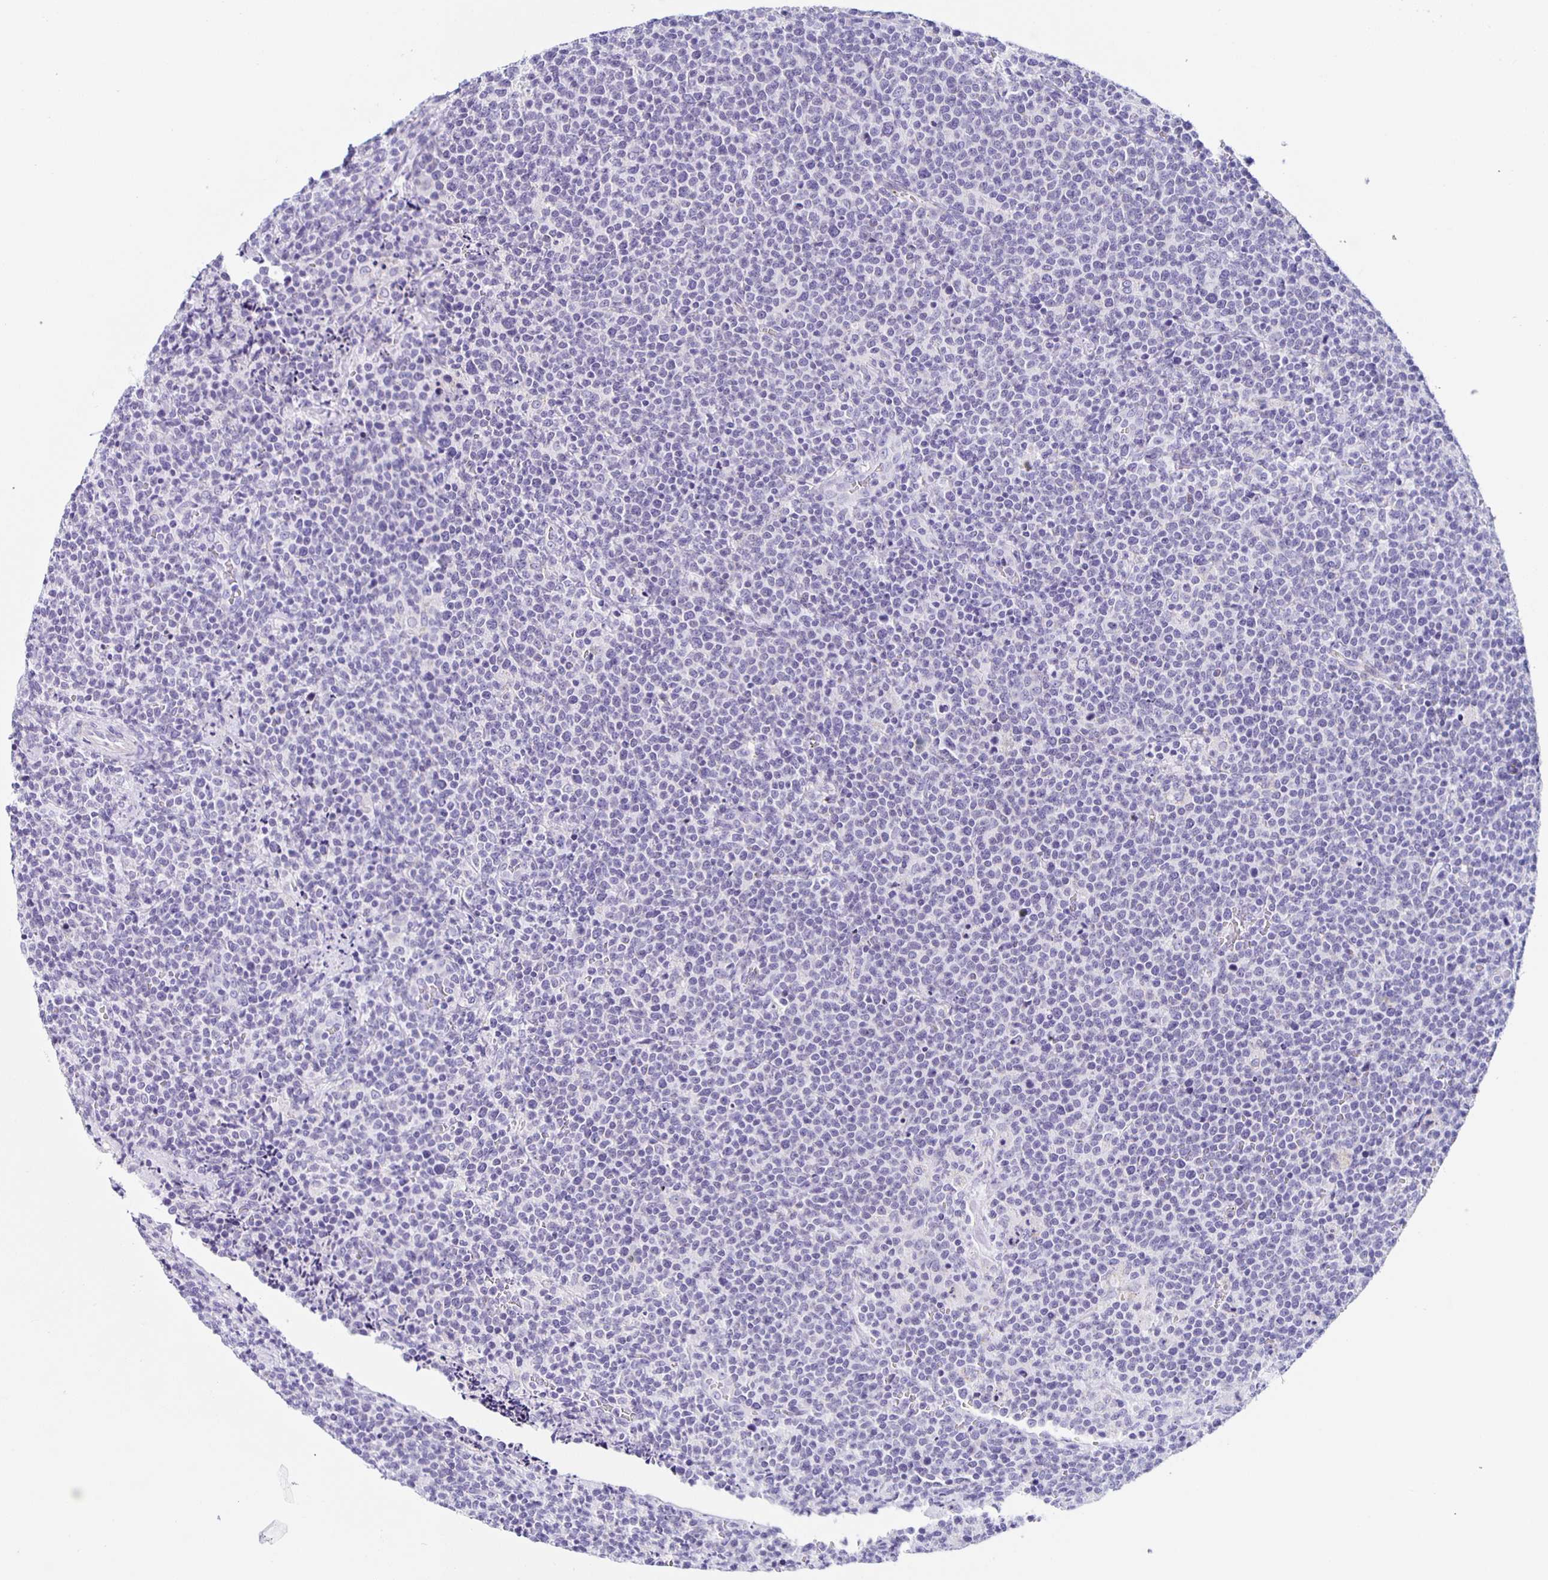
{"staining": {"intensity": "negative", "quantity": "none", "location": "none"}, "tissue": "lymphoma", "cell_type": "Tumor cells", "image_type": "cancer", "snomed": [{"axis": "morphology", "description": "Malignant lymphoma, non-Hodgkin's type, High grade"}, {"axis": "topography", "description": "Lymph node"}], "caption": "Immunohistochemistry (IHC) of human malignant lymphoma, non-Hodgkin's type (high-grade) reveals no positivity in tumor cells.", "gene": "AQP6", "patient": {"sex": "male", "age": 61}}